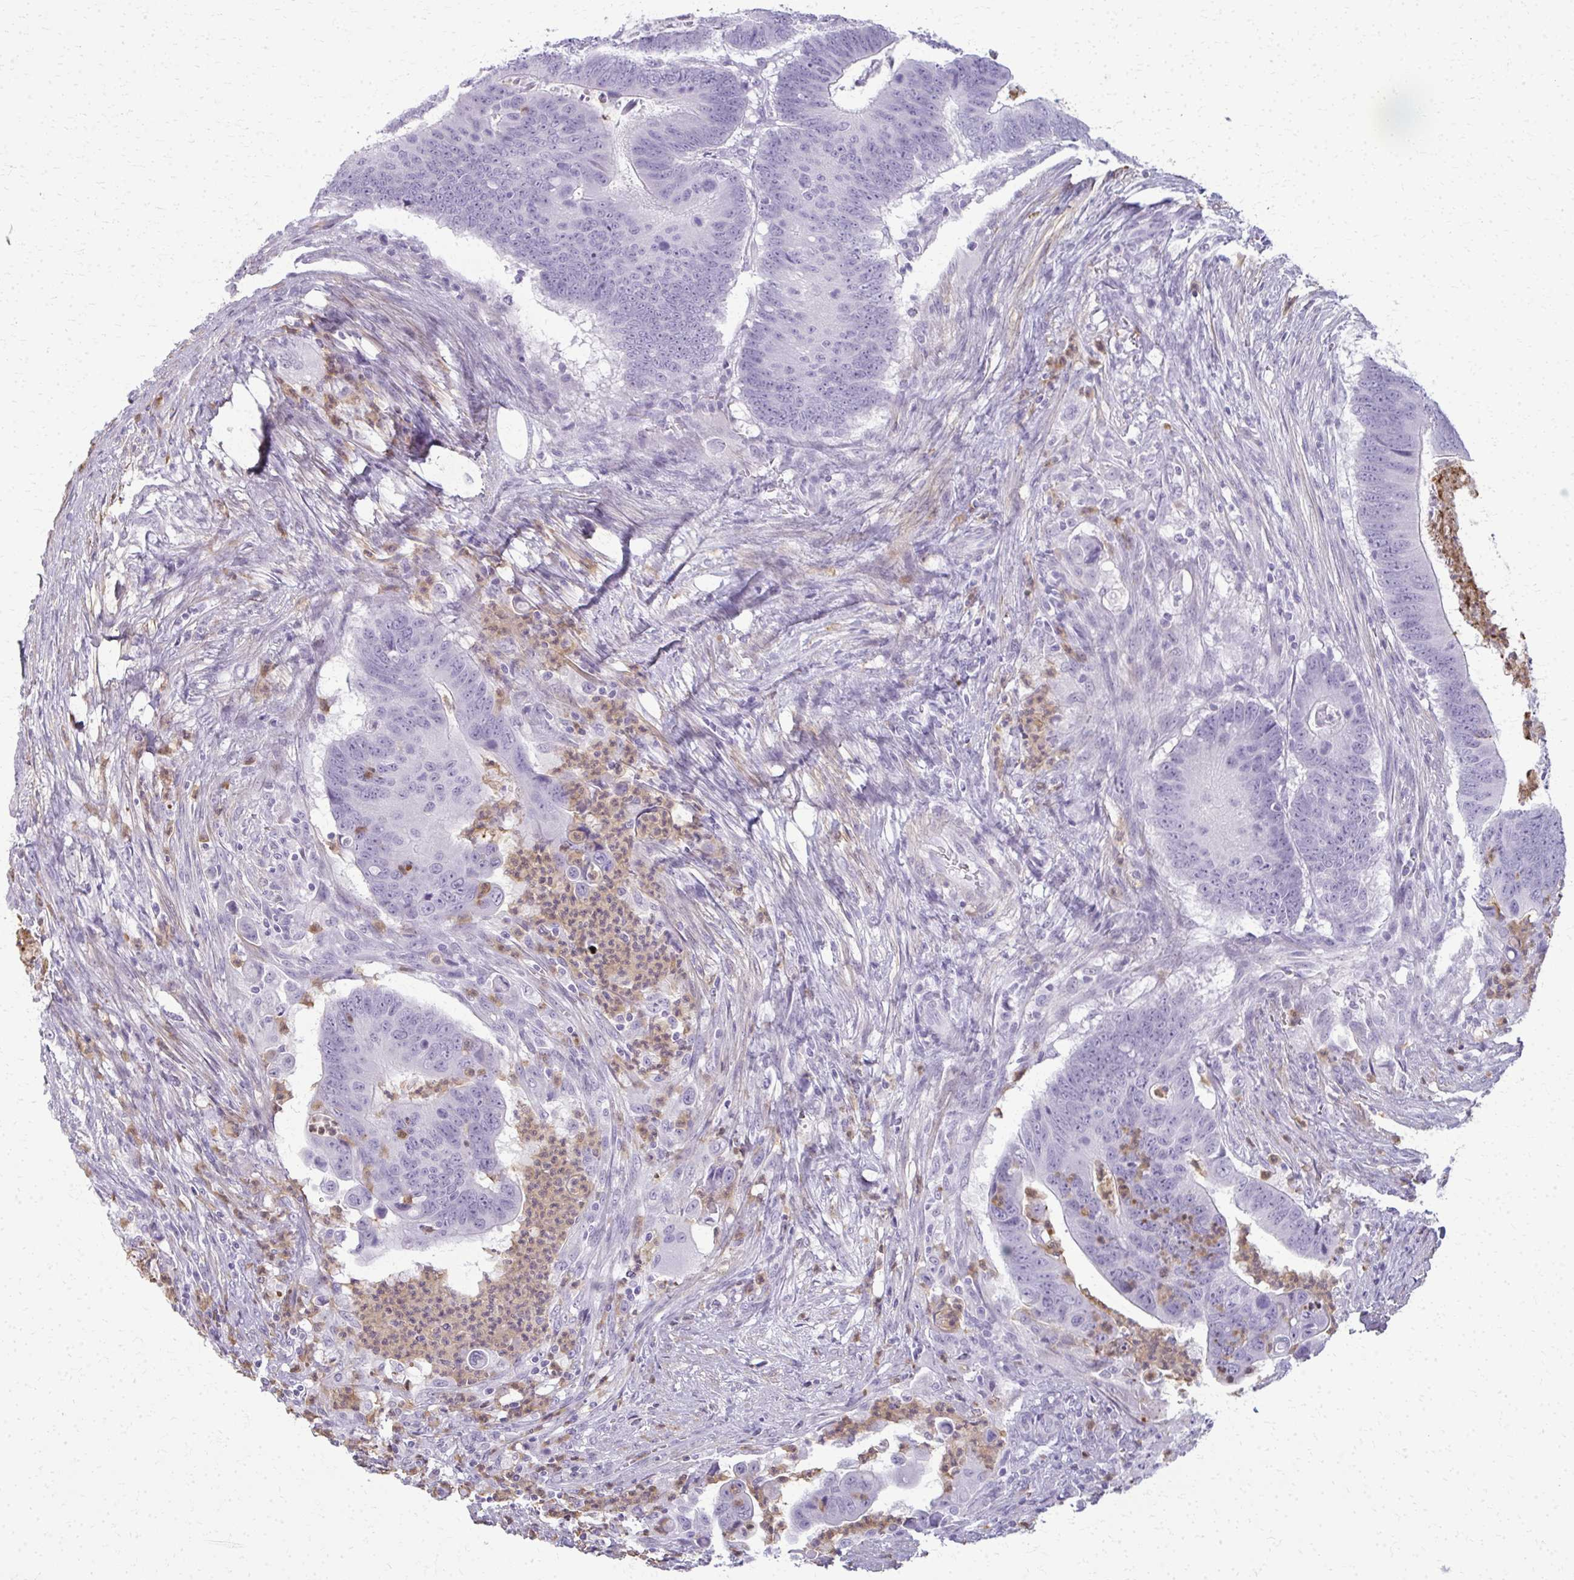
{"staining": {"intensity": "negative", "quantity": "none", "location": "none"}, "tissue": "colorectal cancer", "cell_type": "Tumor cells", "image_type": "cancer", "snomed": [{"axis": "morphology", "description": "Adenocarcinoma, NOS"}, {"axis": "topography", "description": "Colon"}], "caption": "This is an IHC image of colorectal cancer. There is no staining in tumor cells.", "gene": "CA3", "patient": {"sex": "male", "age": 62}}